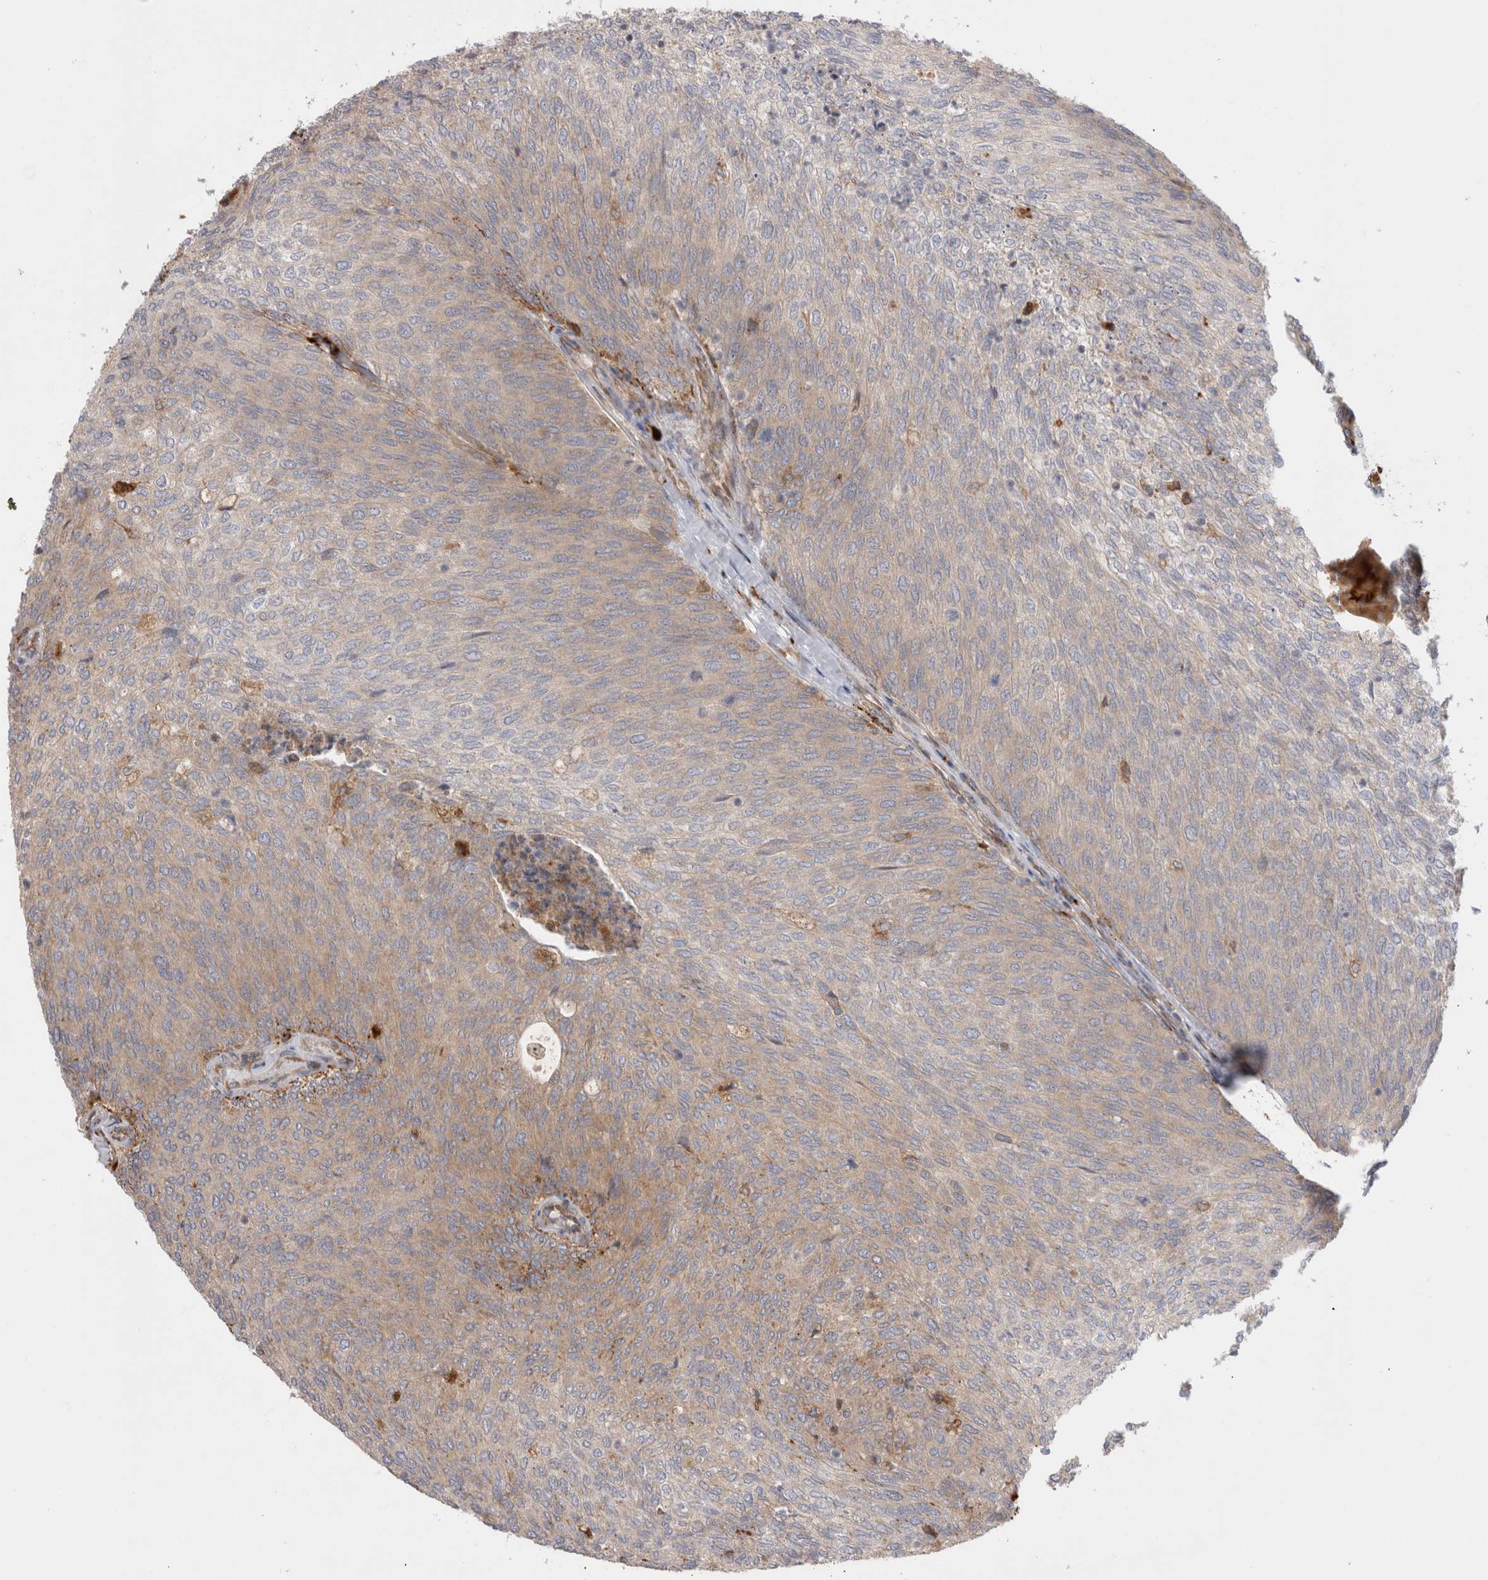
{"staining": {"intensity": "weak", "quantity": "25%-75%", "location": "cytoplasmic/membranous"}, "tissue": "urothelial cancer", "cell_type": "Tumor cells", "image_type": "cancer", "snomed": [{"axis": "morphology", "description": "Urothelial carcinoma, Low grade"}, {"axis": "topography", "description": "Urinary bladder"}], "caption": "Urothelial carcinoma (low-grade) stained with immunohistochemistry demonstrates weak cytoplasmic/membranous staining in approximately 25%-75% of tumor cells.", "gene": "PDCD10", "patient": {"sex": "female", "age": 79}}